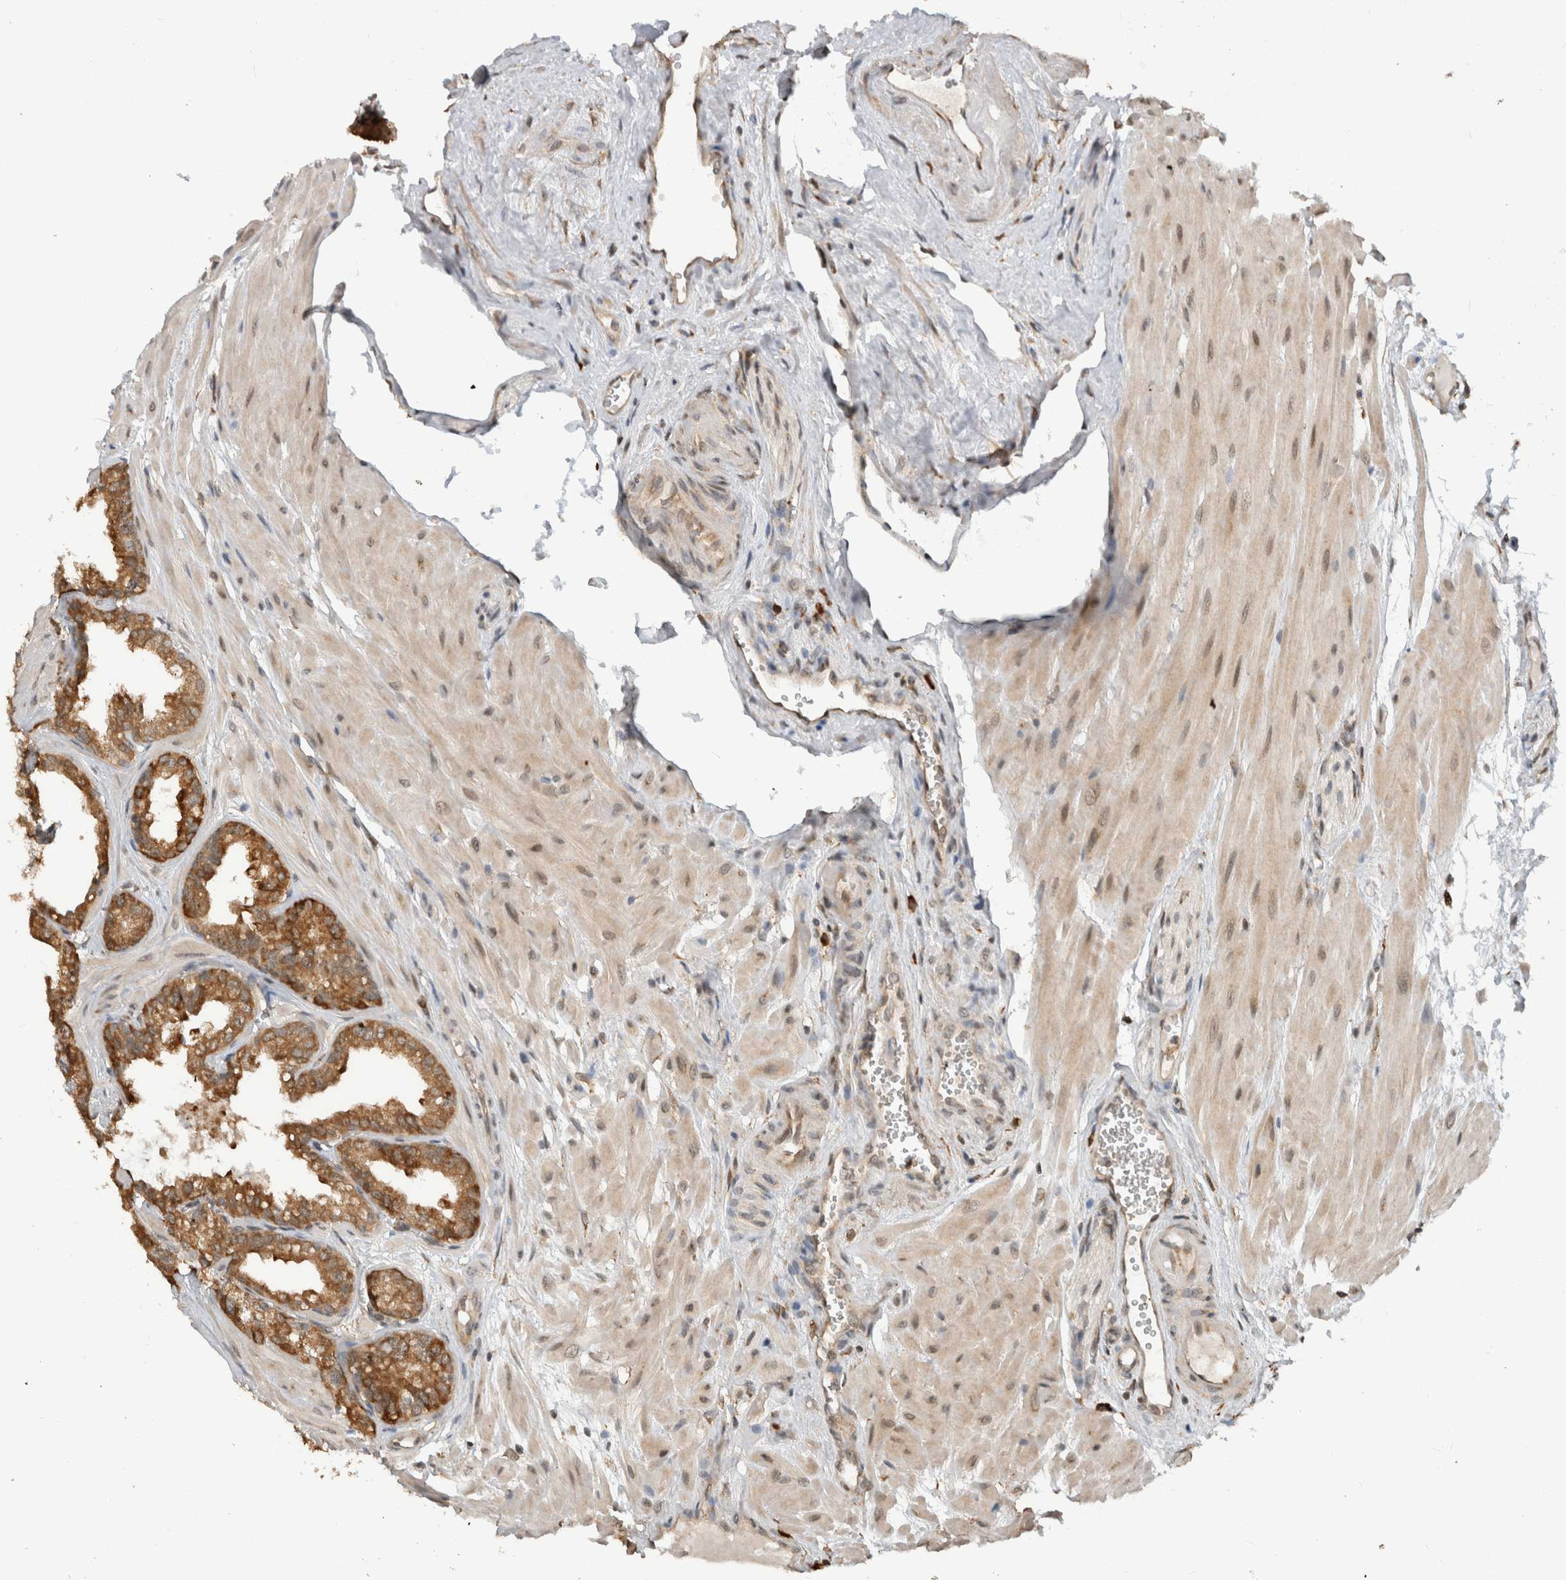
{"staining": {"intensity": "moderate", "quantity": ">75%", "location": "cytoplasmic/membranous"}, "tissue": "seminal vesicle", "cell_type": "Glandular cells", "image_type": "normal", "snomed": [{"axis": "morphology", "description": "Normal tissue, NOS"}, {"axis": "topography", "description": "Prostate"}, {"axis": "topography", "description": "Seminal veicle"}], "caption": "Immunohistochemical staining of benign seminal vesicle displays moderate cytoplasmic/membranous protein positivity in approximately >75% of glandular cells.", "gene": "MS4A7", "patient": {"sex": "male", "age": 51}}